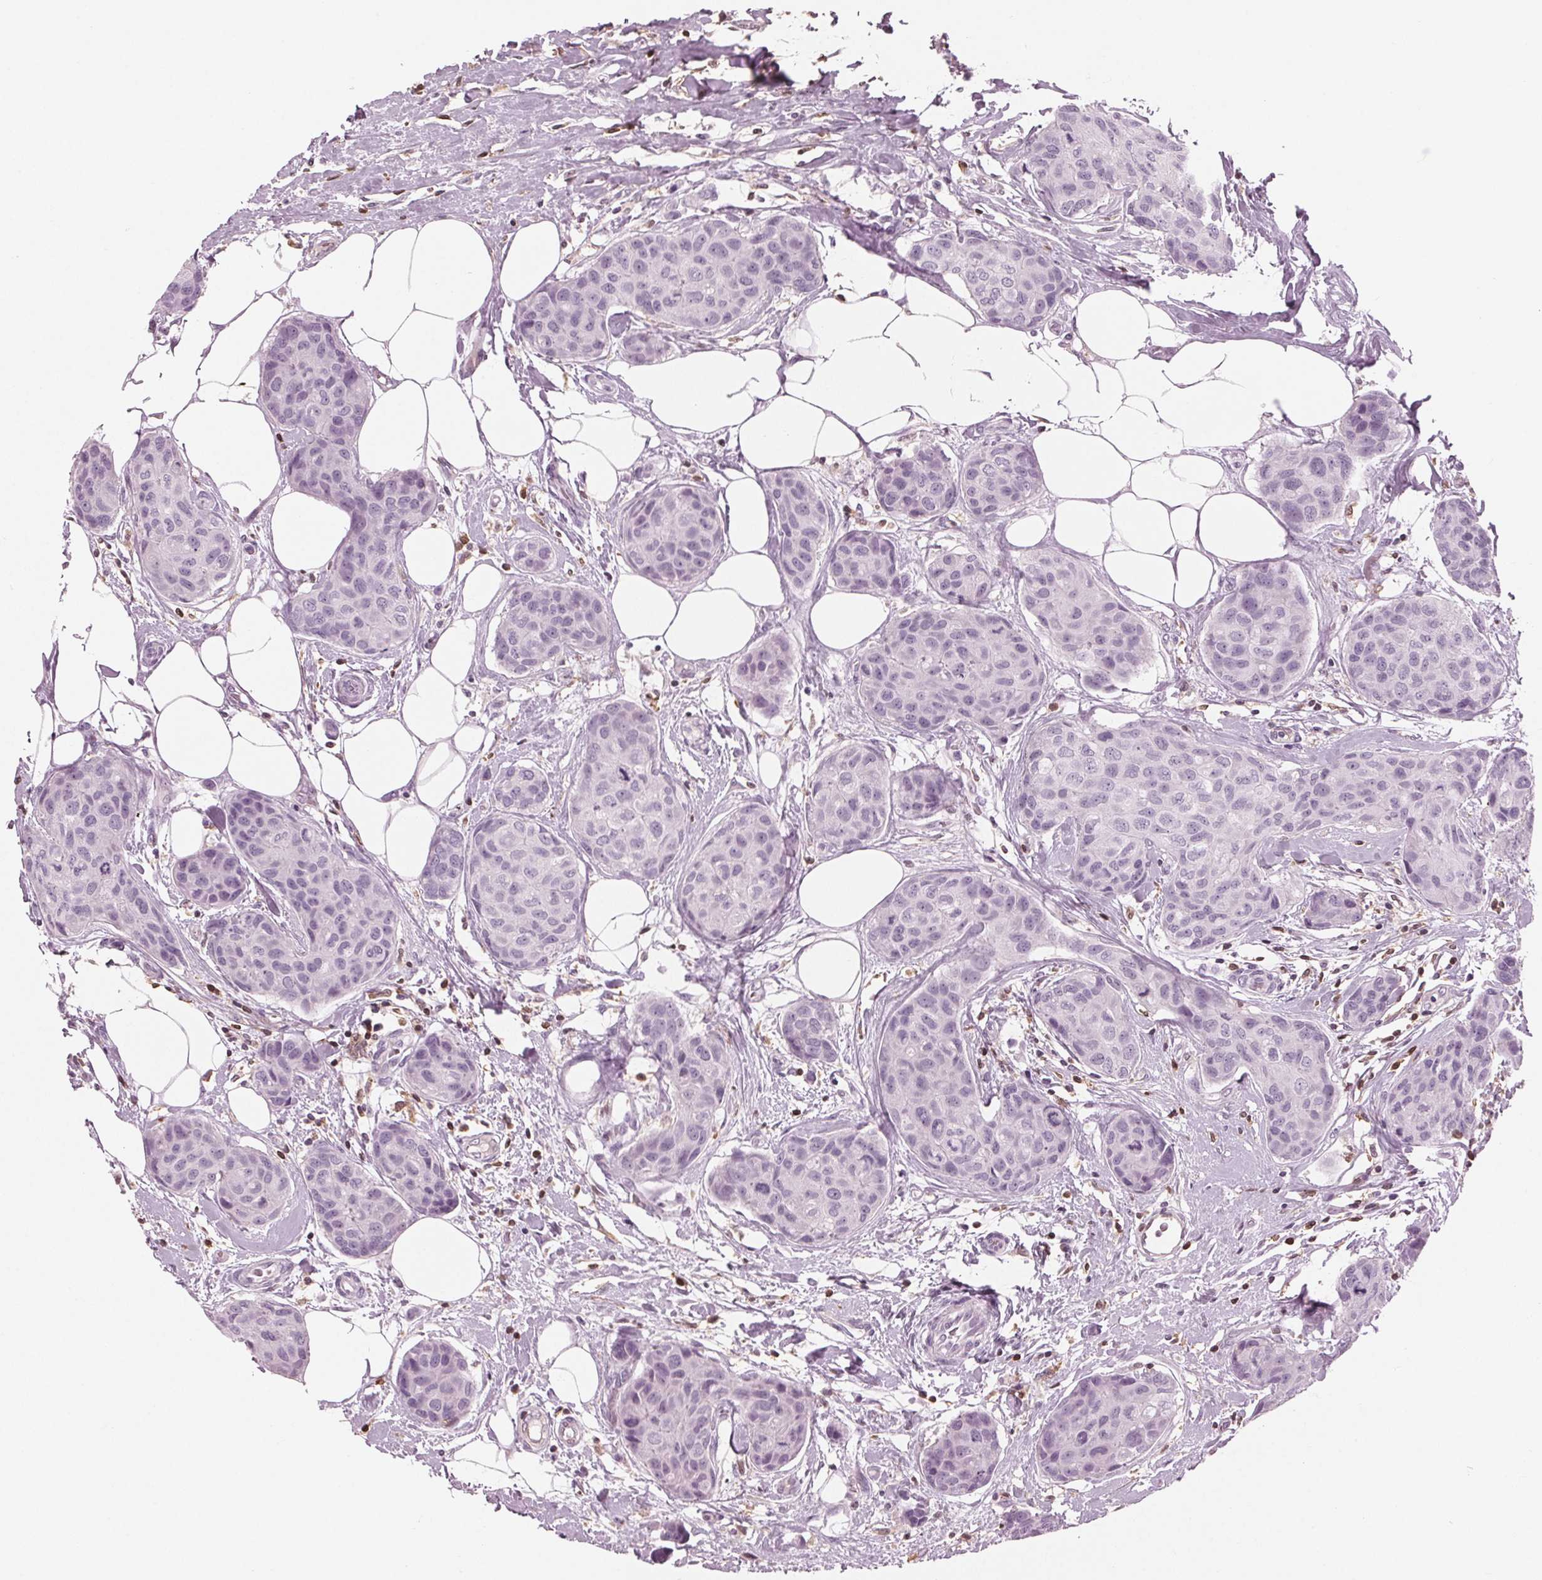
{"staining": {"intensity": "negative", "quantity": "none", "location": "none"}, "tissue": "breast cancer", "cell_type": "Tumor cells", "image_type": "cancer", "snomed": [{"axis": "morphology", "description": "Duct carcinoma"}, {"axis": "topography", "description": "Breast"}], "caption": "The photomicrograph reveals no significant staining in tumor cells of infiltrating ductal carcinoma (breast). (DAB immunohistochemistry (IHC) visualized using brightfield microscopy, high magnification).", "gene": "BTLA", "patient": {"sex": "female", "age": 80}}